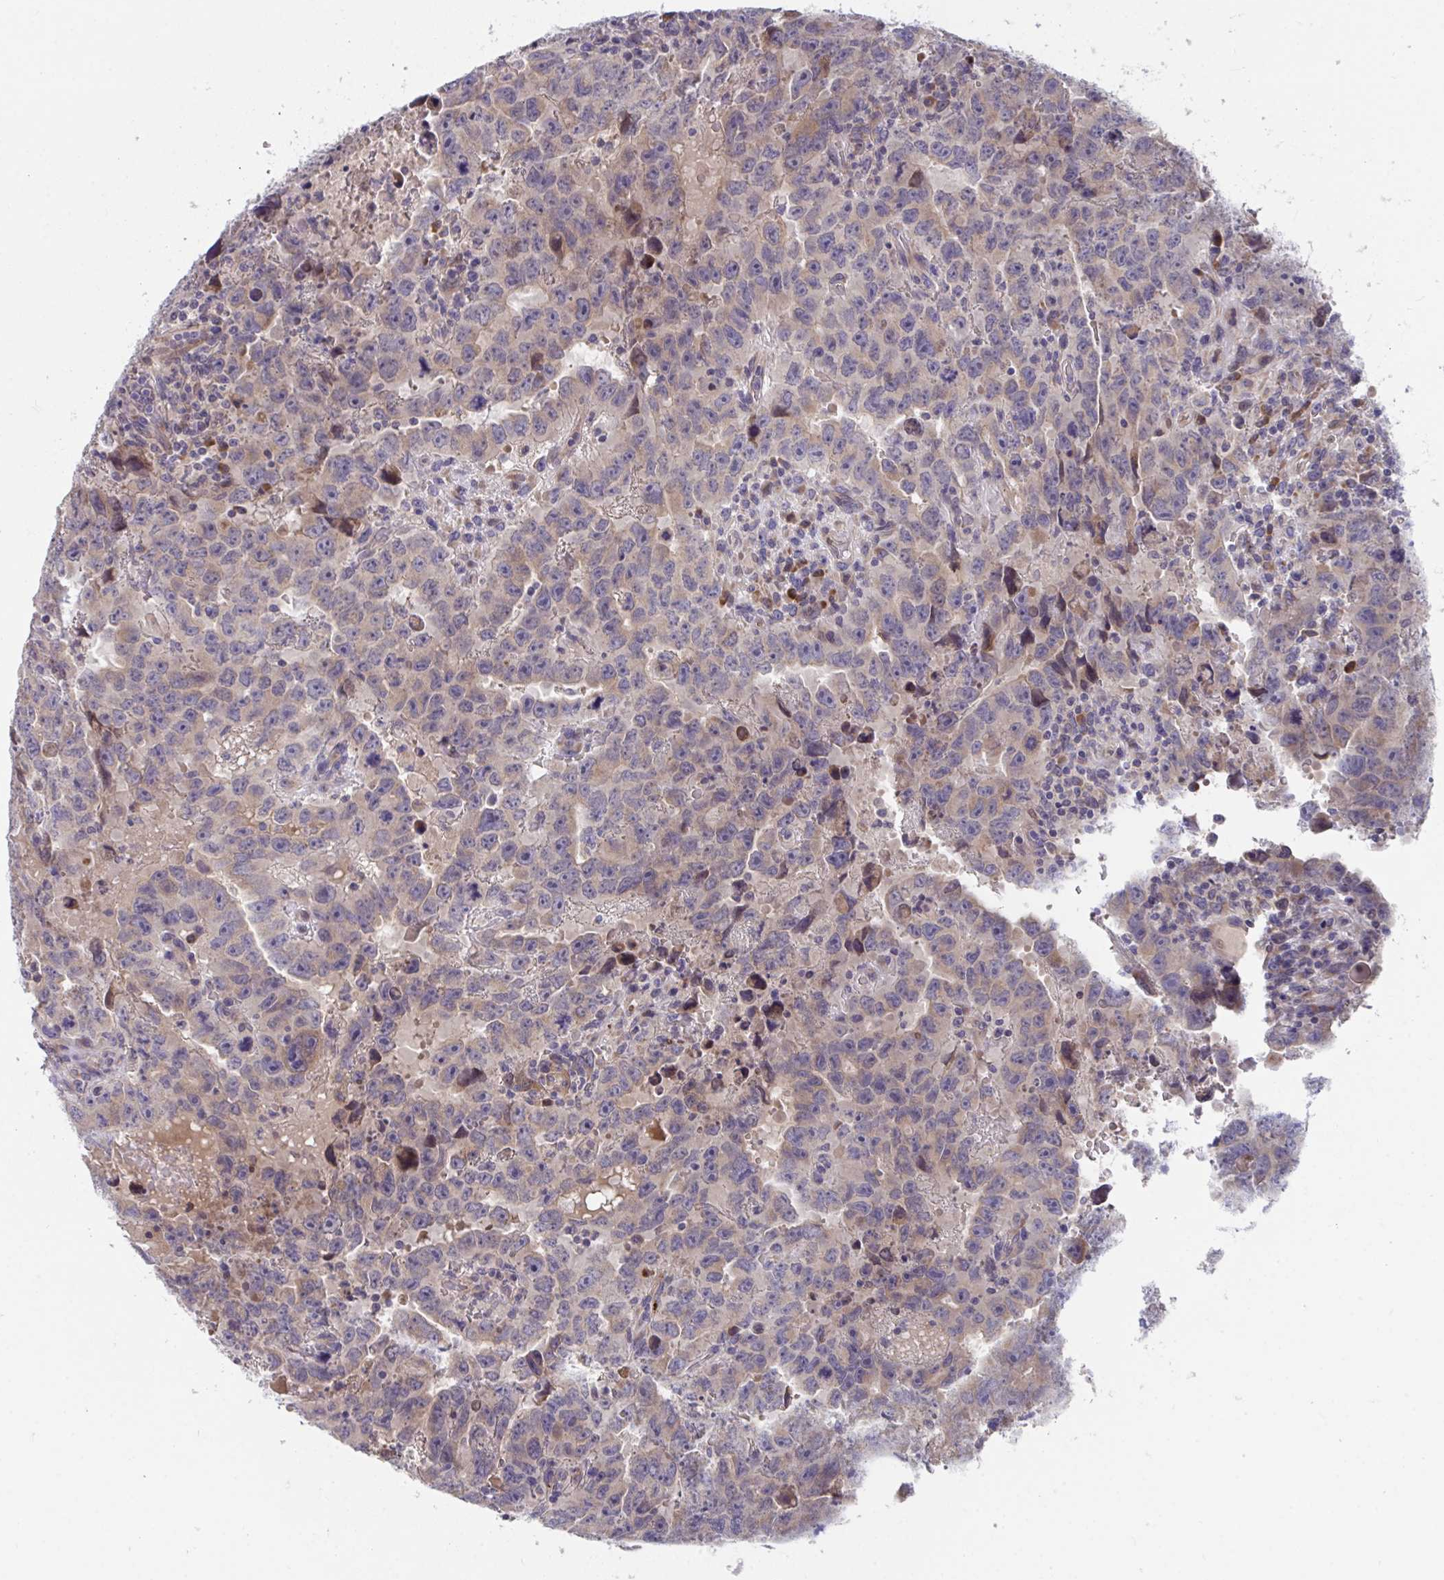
{"staining": {"intensity": "weak", "quantity": ">75%", "location": "cytoplasmic/membranous"}, "tissue": "testis cancer", "cell_type": "Tumor cells", "image_type": "cancer", "snomed": [{"axis": "morphology", "description": "Carcinoma, Embryonal, NOS"}, {"axis": "topography", "description": "Testis"}], "caption": "Immunohistochemistry histopathology image of neoplastic tissue: human testis cancer stained using immunohistochemistry displays low levels of weak protein expression localized specifically in the cytoplasmic/membranous of tumor cells, appearing as a cytoplasmic/membranous brown color.", "gene": "SUSD4", "patient": {"sex": "male", "age": 24}}